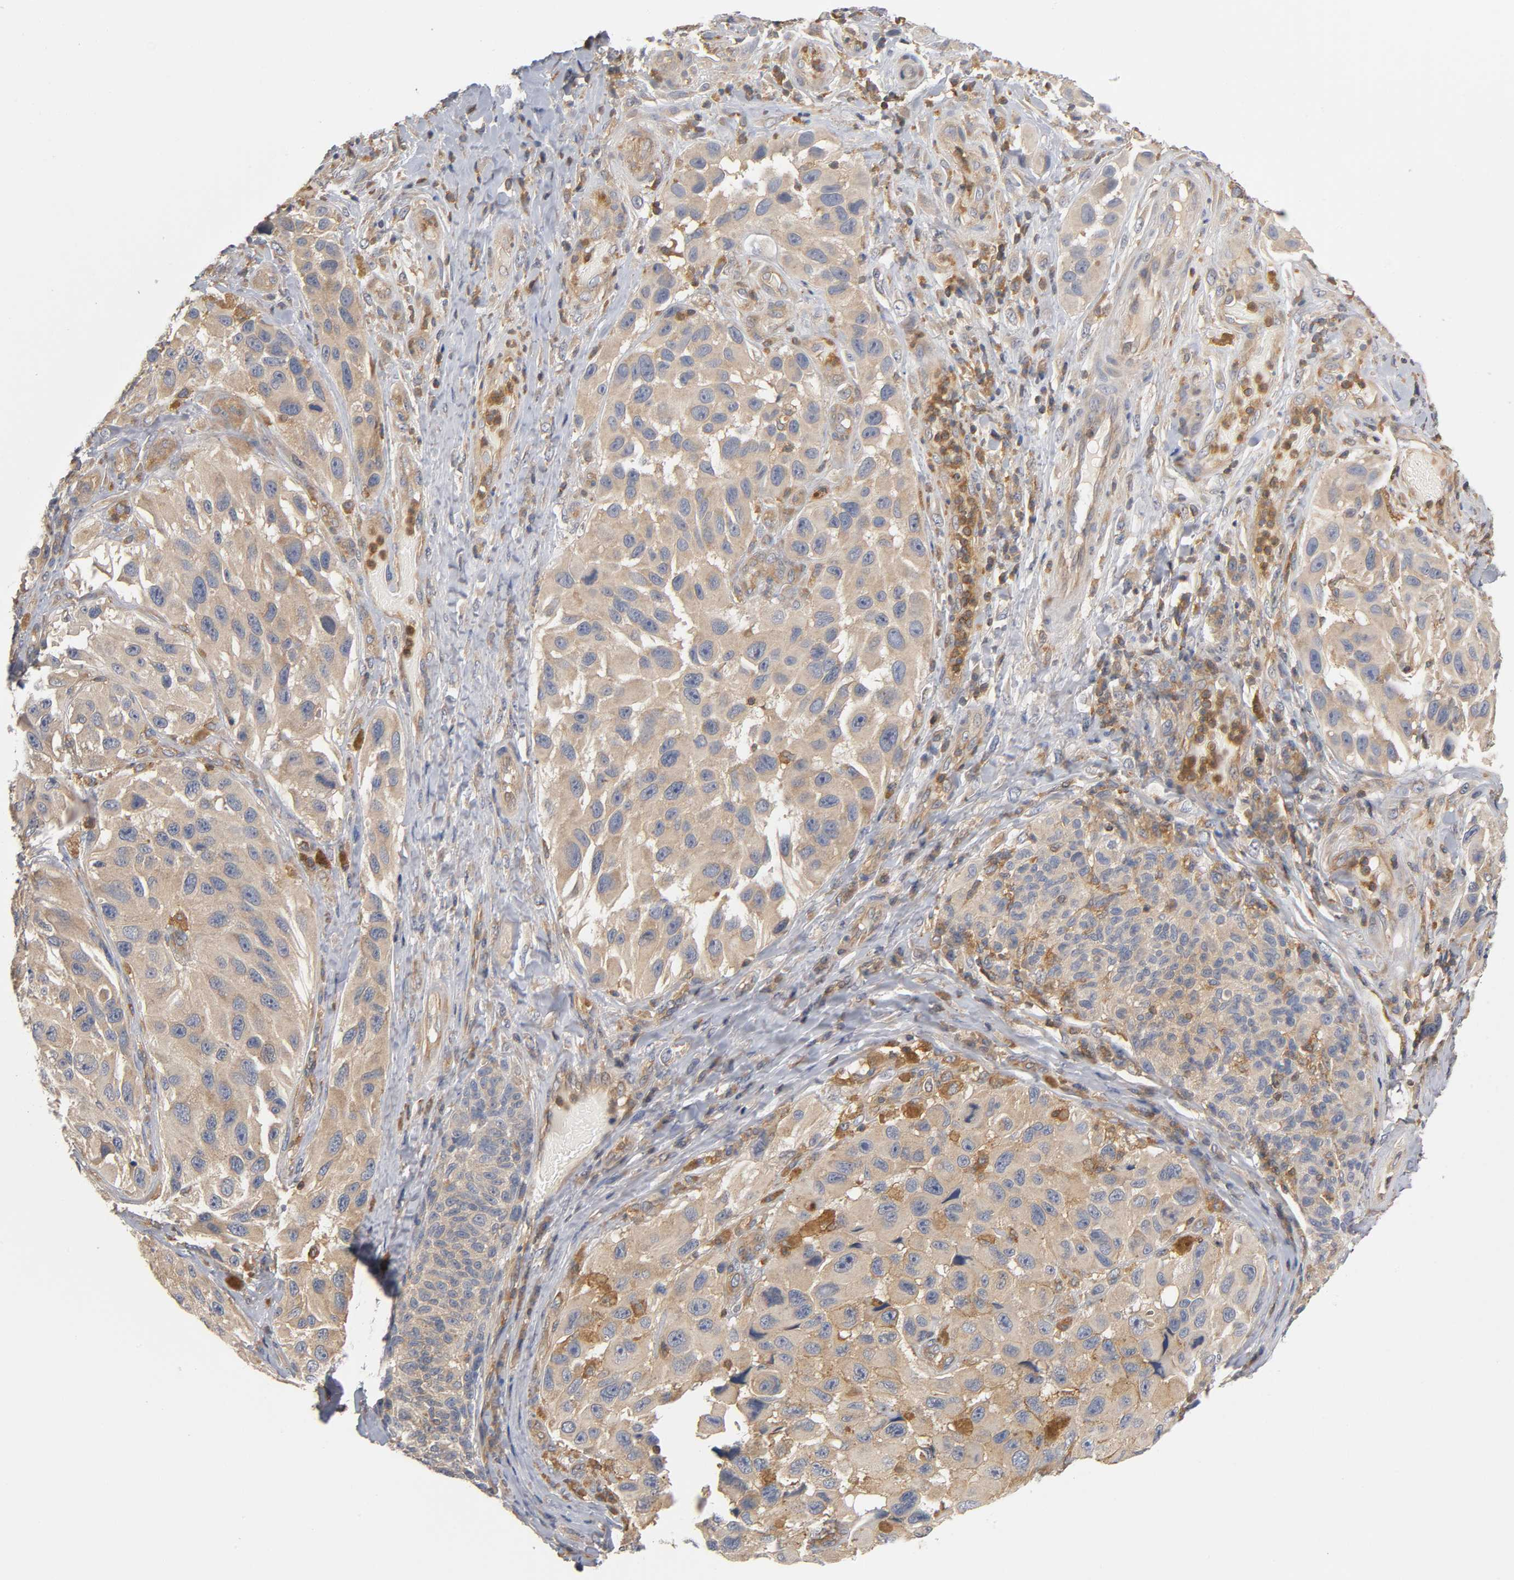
{"staining": {"intensity": "moderate", "quantity": ">75%", "location": "cytoplasmic/membranous"}, "tissue": "melanoma", "cell_type": "Tumor cells", "image_type": "cancer", "snomed": [{"axis": "morphology", "description": "Malignant melanoma, NOS"}, {"axis": "topography", "description": "Skin"}], "caption": "DAB (3,3'-diaminobenzidine) immunohistochemical staining of human malignant melanoma displays moderate cytoplasmic/membranous protein expression in approximately >75% of tumor cells.", "gene": "ACTR2", "patient": {"sex": "female", "age": 73}}